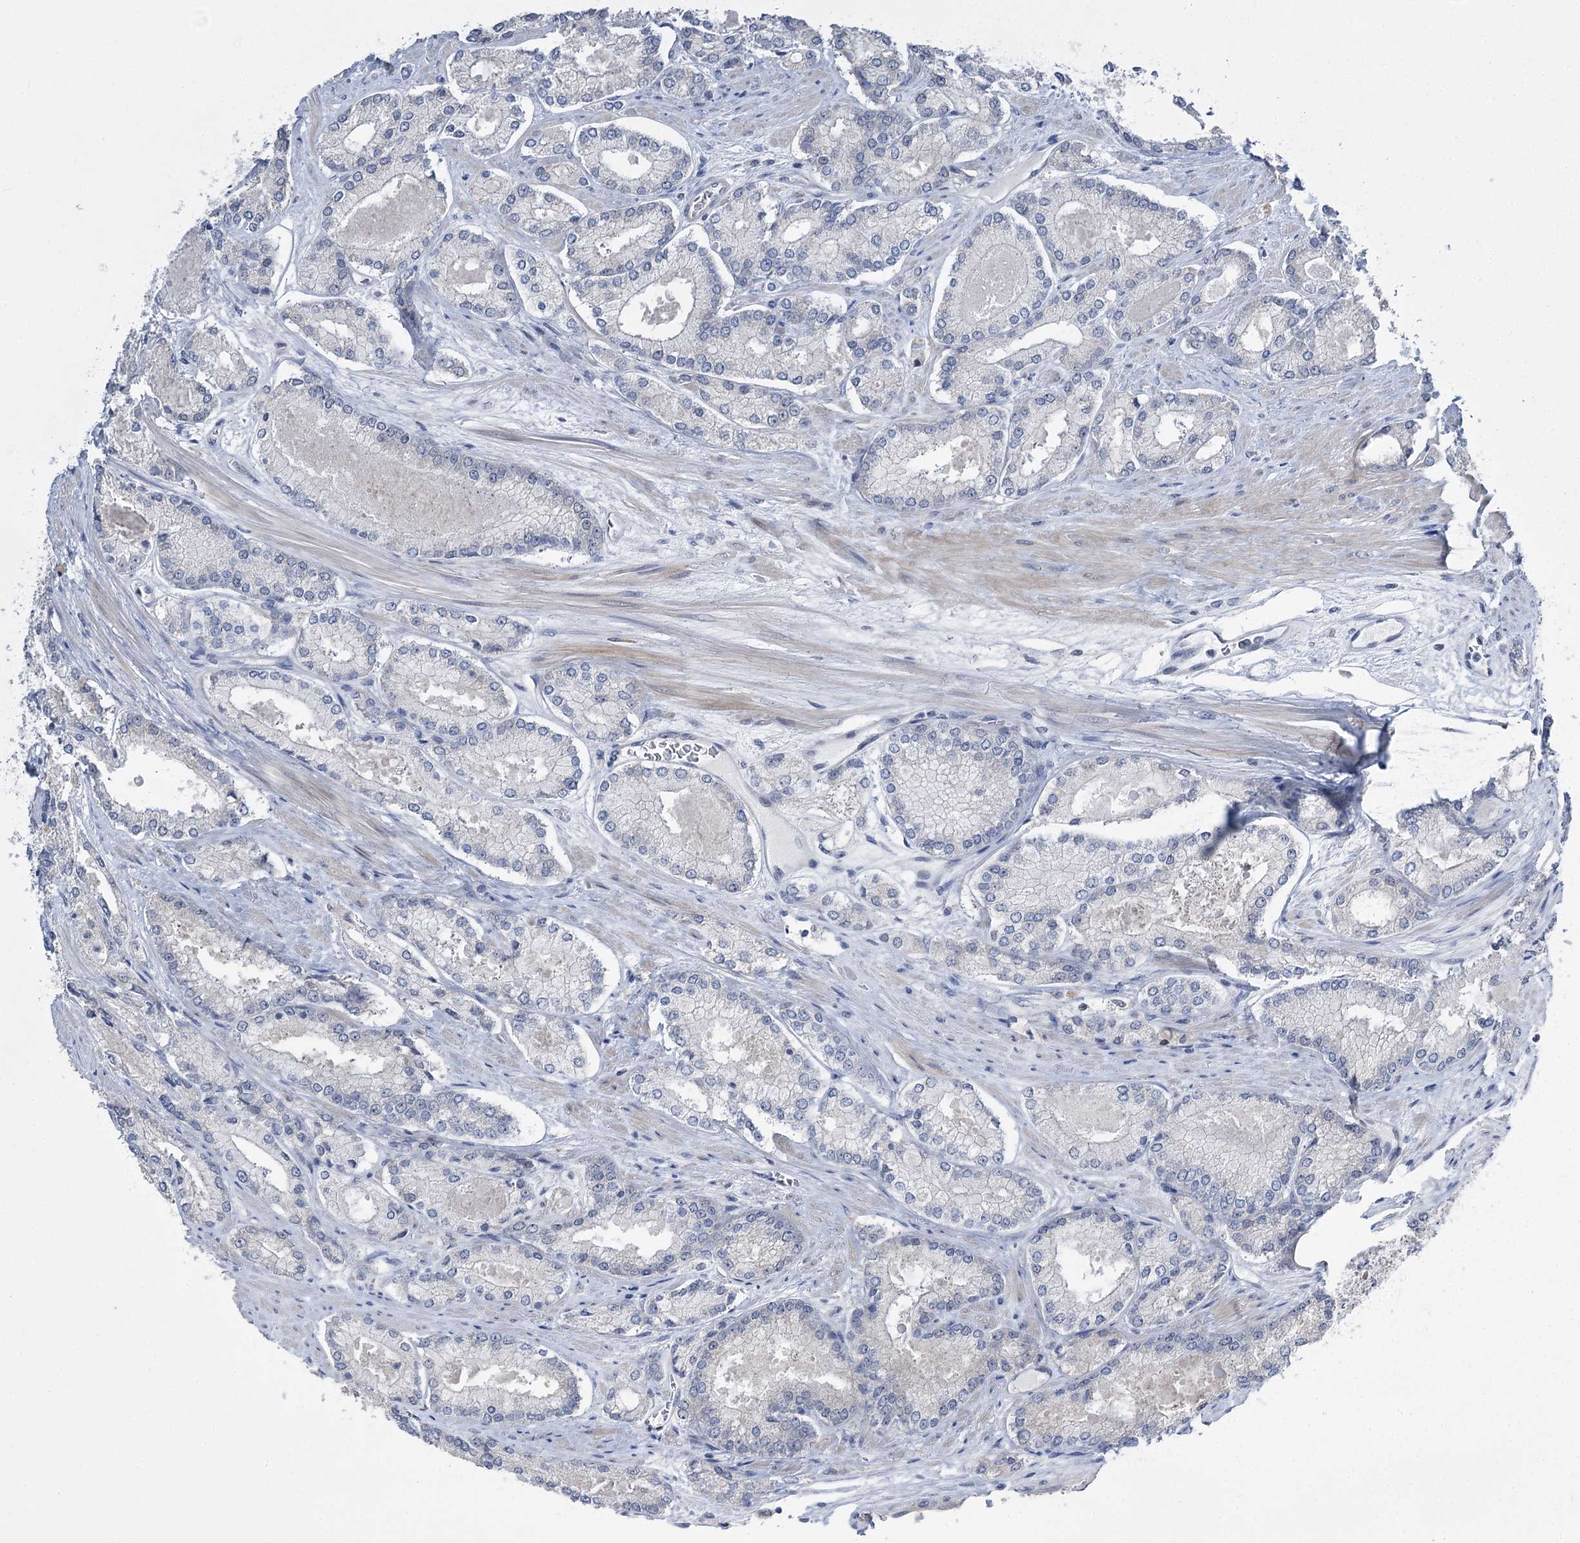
{"staining": {"intensity": "negative", "quantity": "none", "location": "none"}, "tissue": "prostate cancer", "cell_type": "Tumor cells", "image_type": "cancer", "snomed": [{"axis": "morphology", "description": "Adenocarcinoma, Low grade"}, {"axis": "topography", "description": "Prostate"}], "caption": "Photomicrograph shows no protein expression in tumor cells of prostate low-grade adenocarcinoma tissue. The staining is performed using DAB (3,3'-diaminobenzidine) brown chromogen with nuclei counter-stained in using hematoxylin.", "gene": "PHYHIPL", "patient": {"sex": "male", "age": 74}}